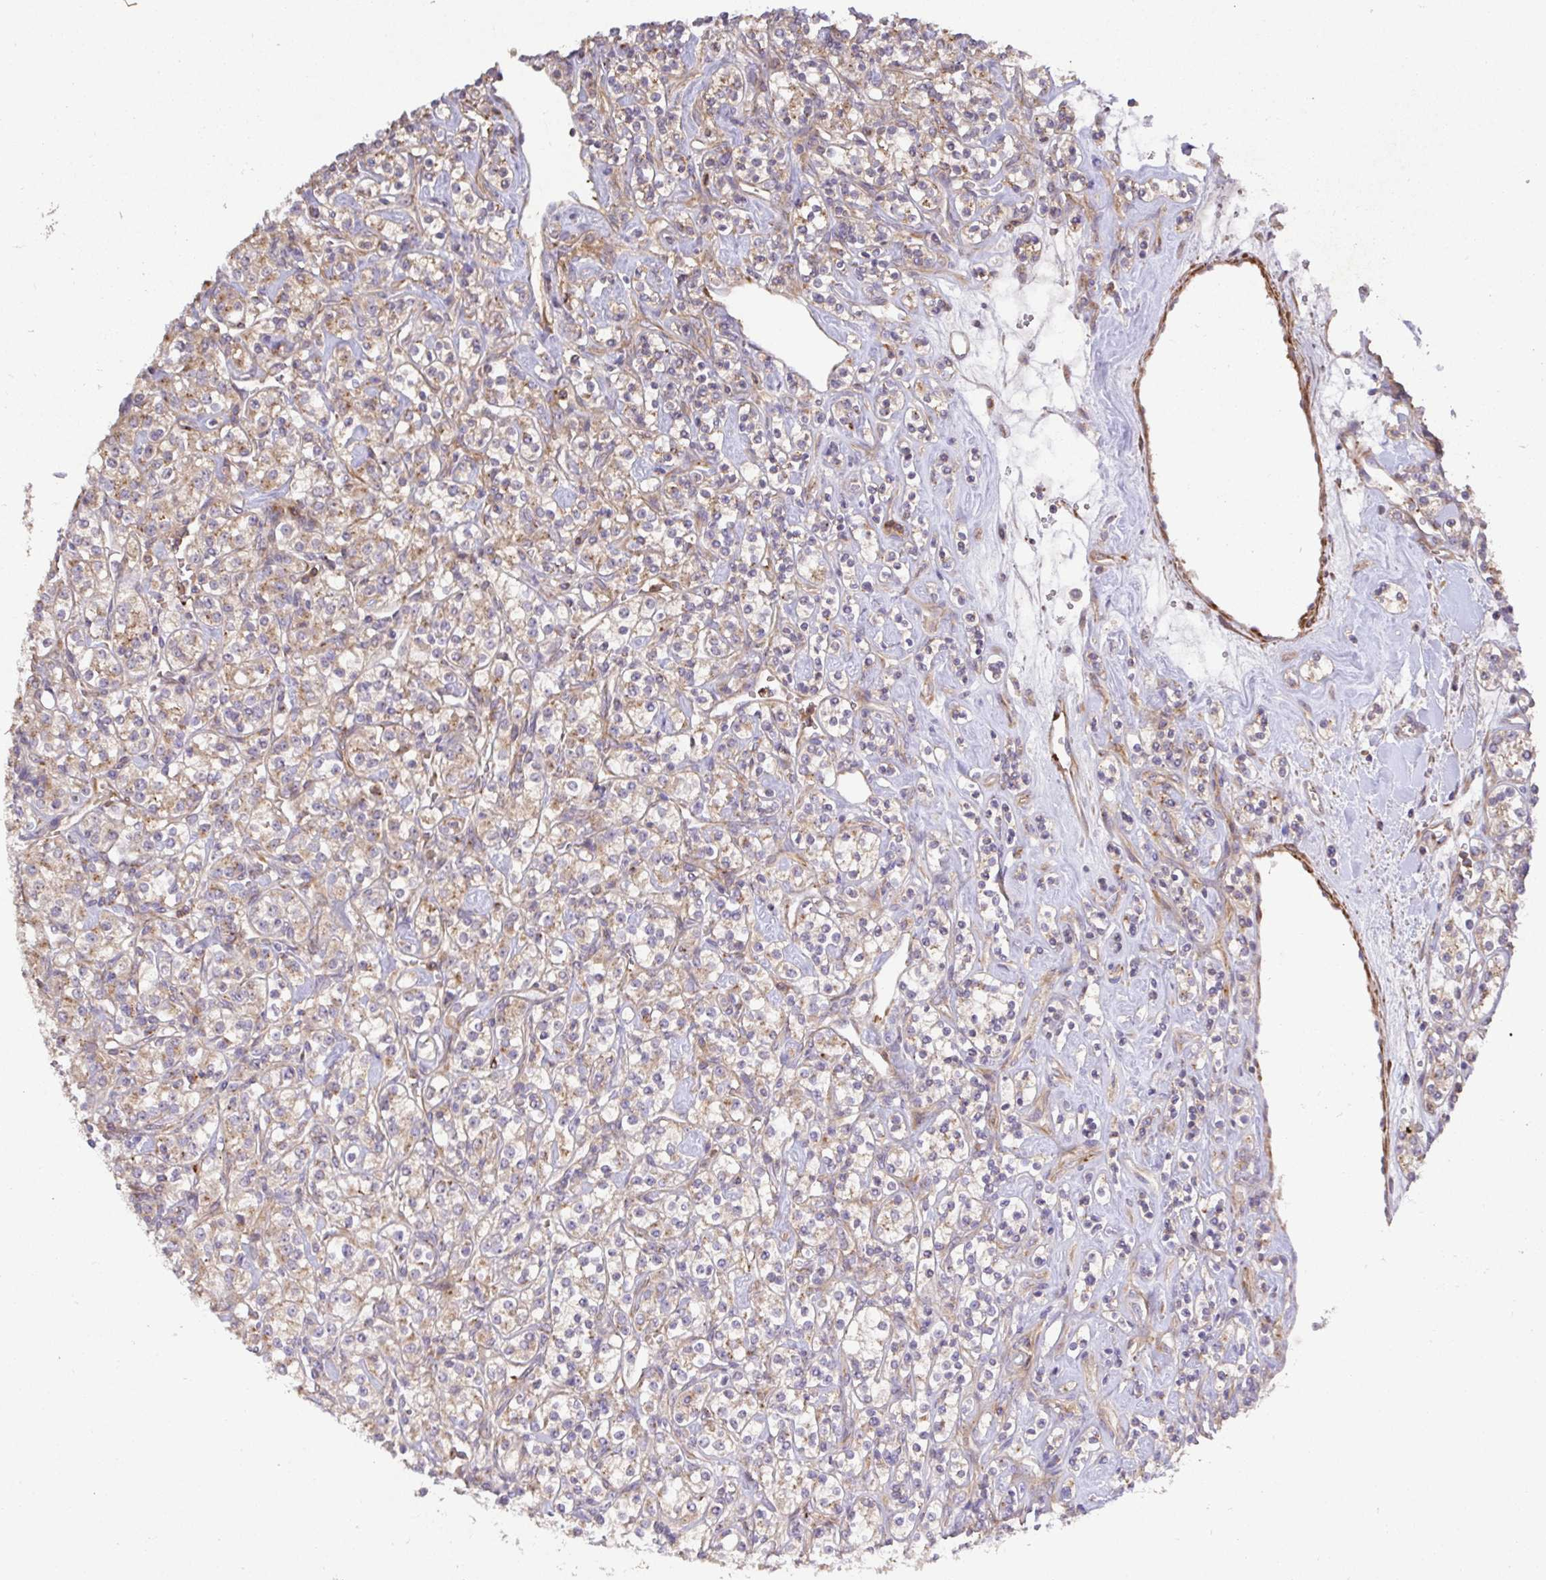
{"staining": {"intensity": "weak", "quantity": ">75%", "location": "cytoplasmic/membranous"}, "tissue": "renal cancer", "cell_type": "Tumor cells", "image_type": "cancer", "snomed": [{"axis": "morphology", "description": "Adenocarcinoma, NOS"}, {"axis": "topography", "description": "Kidney"}], "caption": "Protein staining by IHC shows weak cytoplasmic/membranous staining in approximately >75% of tumor cells in adenocarcinoma (renal).", "gene": "TM9SF4", "patient": {"sex": "male", "age": 77}}